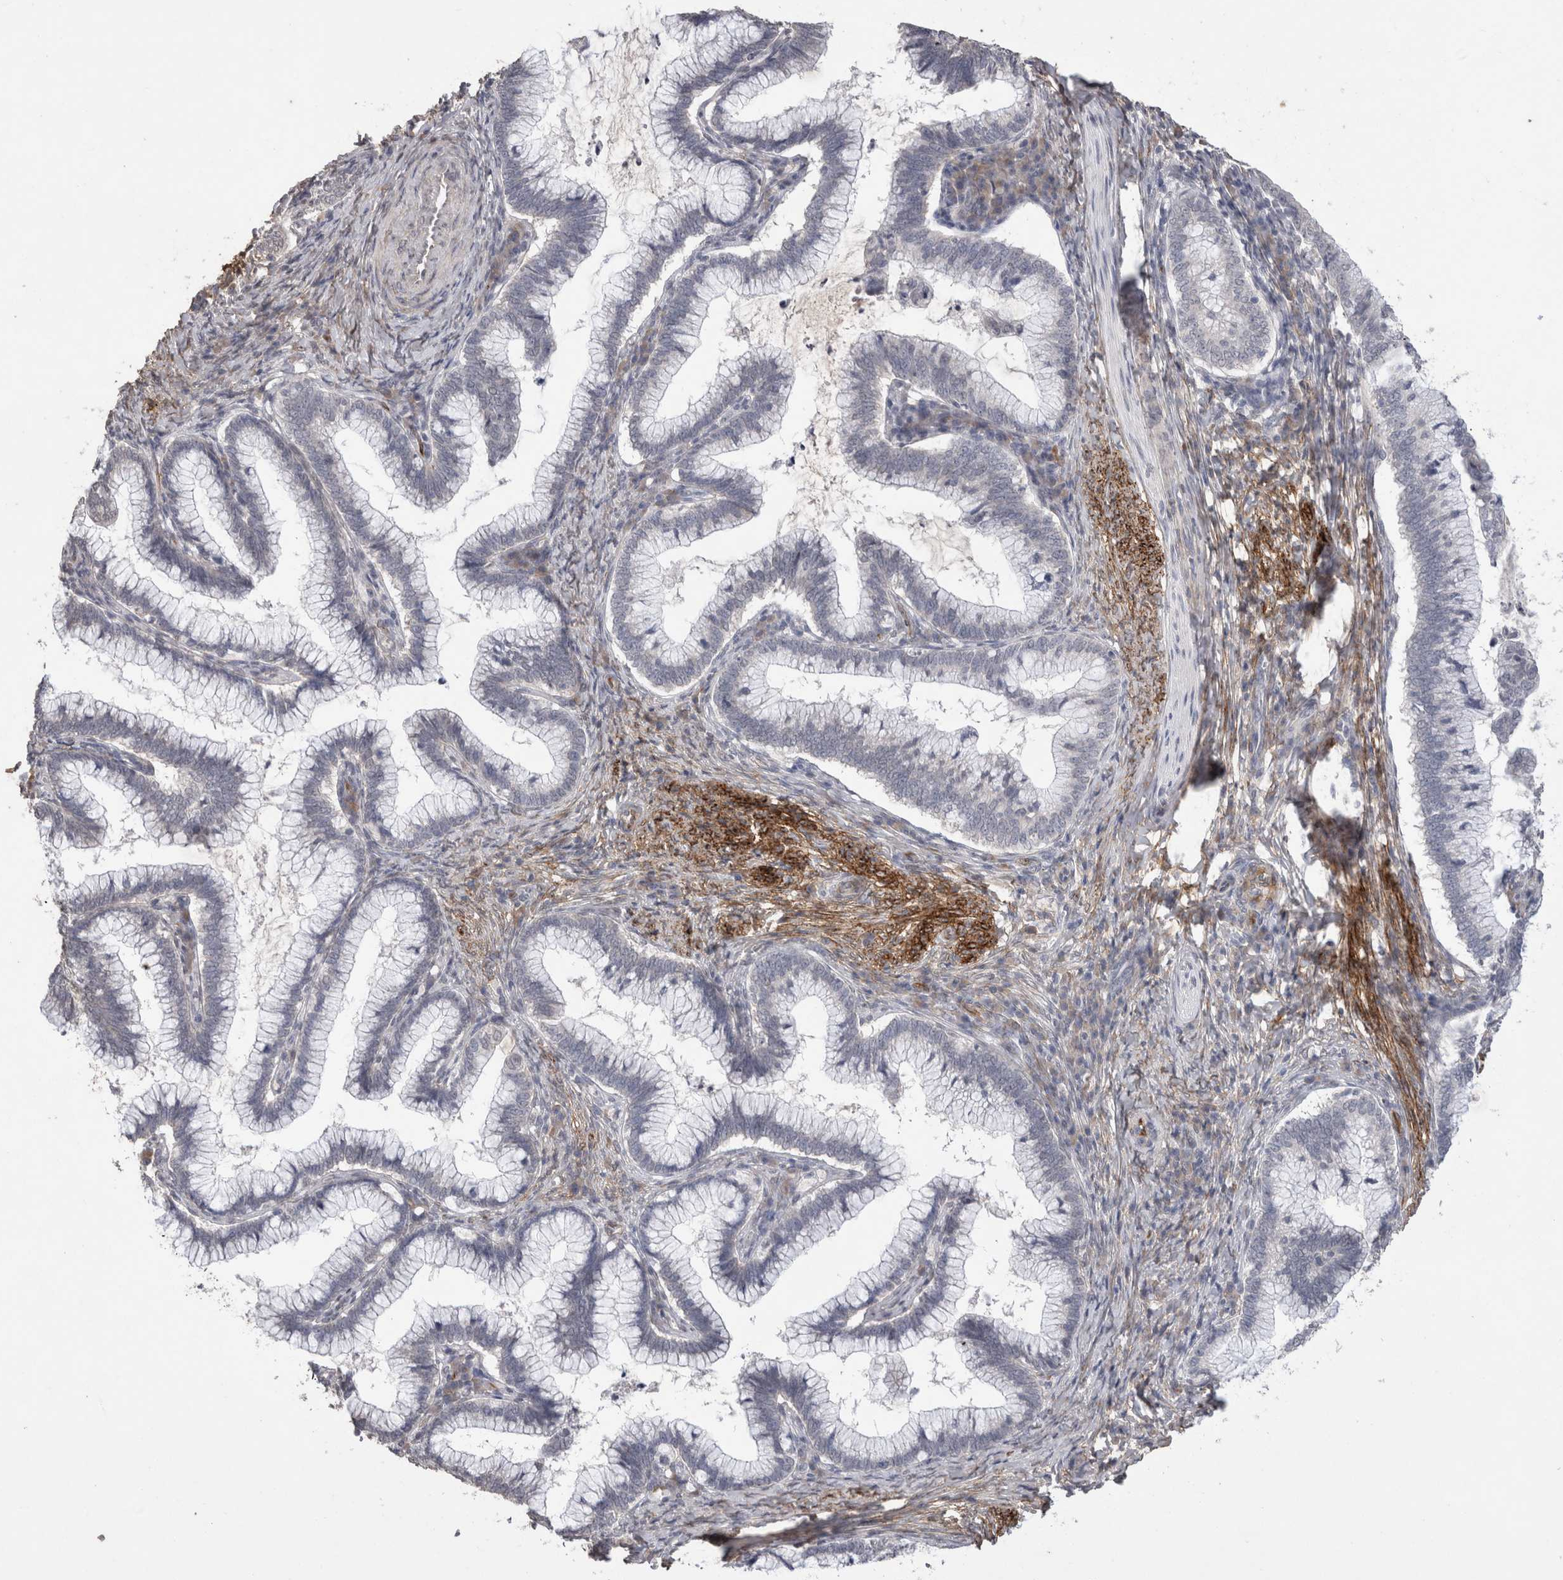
{"staining": {"intensity": "negative", "quantity": "none", "location": "none"}, "tissue": "cervical cancer", "cell_type": "Tumor cells", "image_type": "cancer", "snomed": [{"axis": "morphology", "description": "Adenocarcinoma, NOS"}, {"axis": "topography", "description": "Cervix"}], "caption": "Immunohistochemistry of cervical cancer demonstrates no staining in tumor cells.", "gene": "CDH13", "patient": {"sex": "female", "age": 36}}